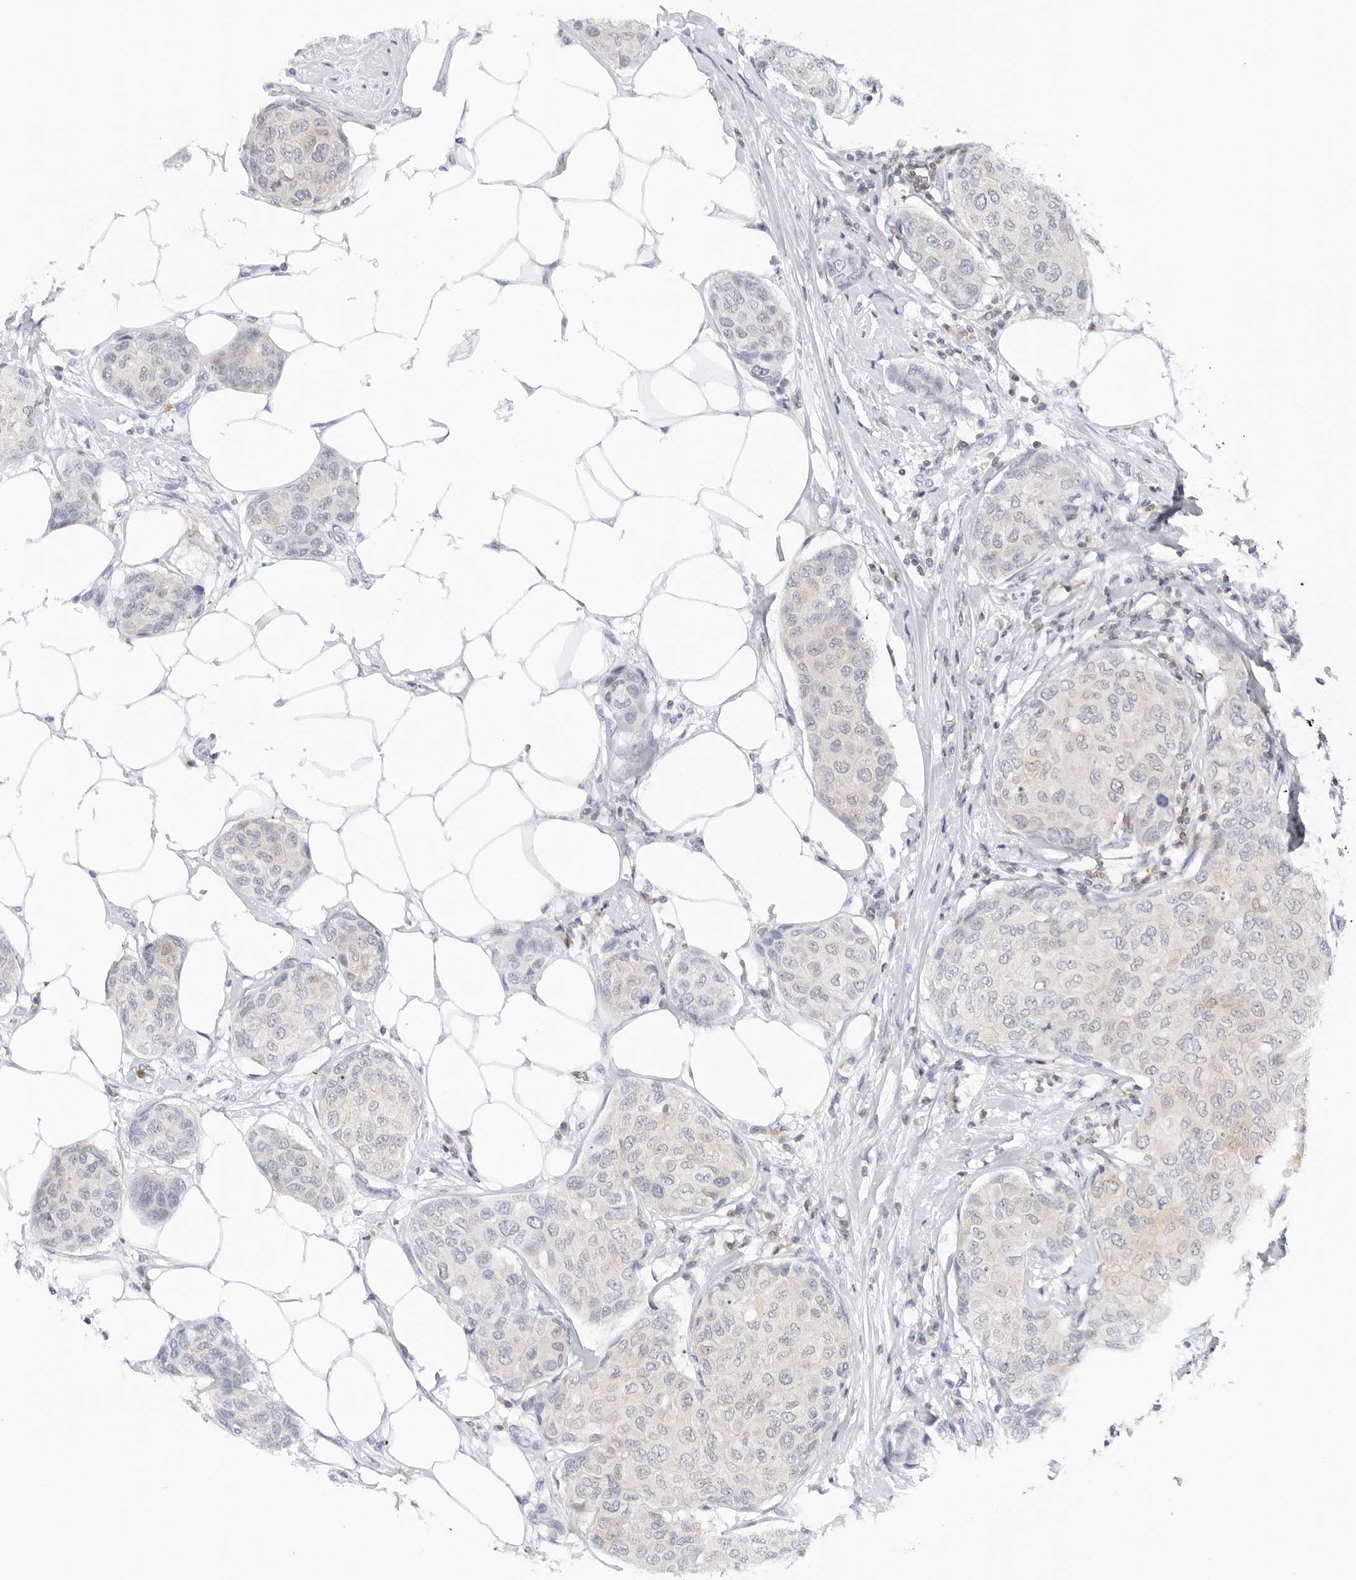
{"staining": {"intensity": "weak", "quantity": "<25%", "location": "cytoplasmic/membranous"}, "tissue": "breast cancer", "cell_type": "Tumor cells", "image_type": "cancer", "snomed": [{"axis": "morphology", "description": "Duct carcinoma"}, {"axis": "topography", "description": "Breast"}], "caption": "A micrograph of intraductal carcinoma (breast) stained for a protein exhibits no brown staining in tumor cells. The staining is performed using DAB (3,3'-diaminobenzidine) brown chromogen with nuclei counter-stained in using hematoxylin.", "gene": "SLC9A3R1", "patient": {"sex": "female", "age": 80}}